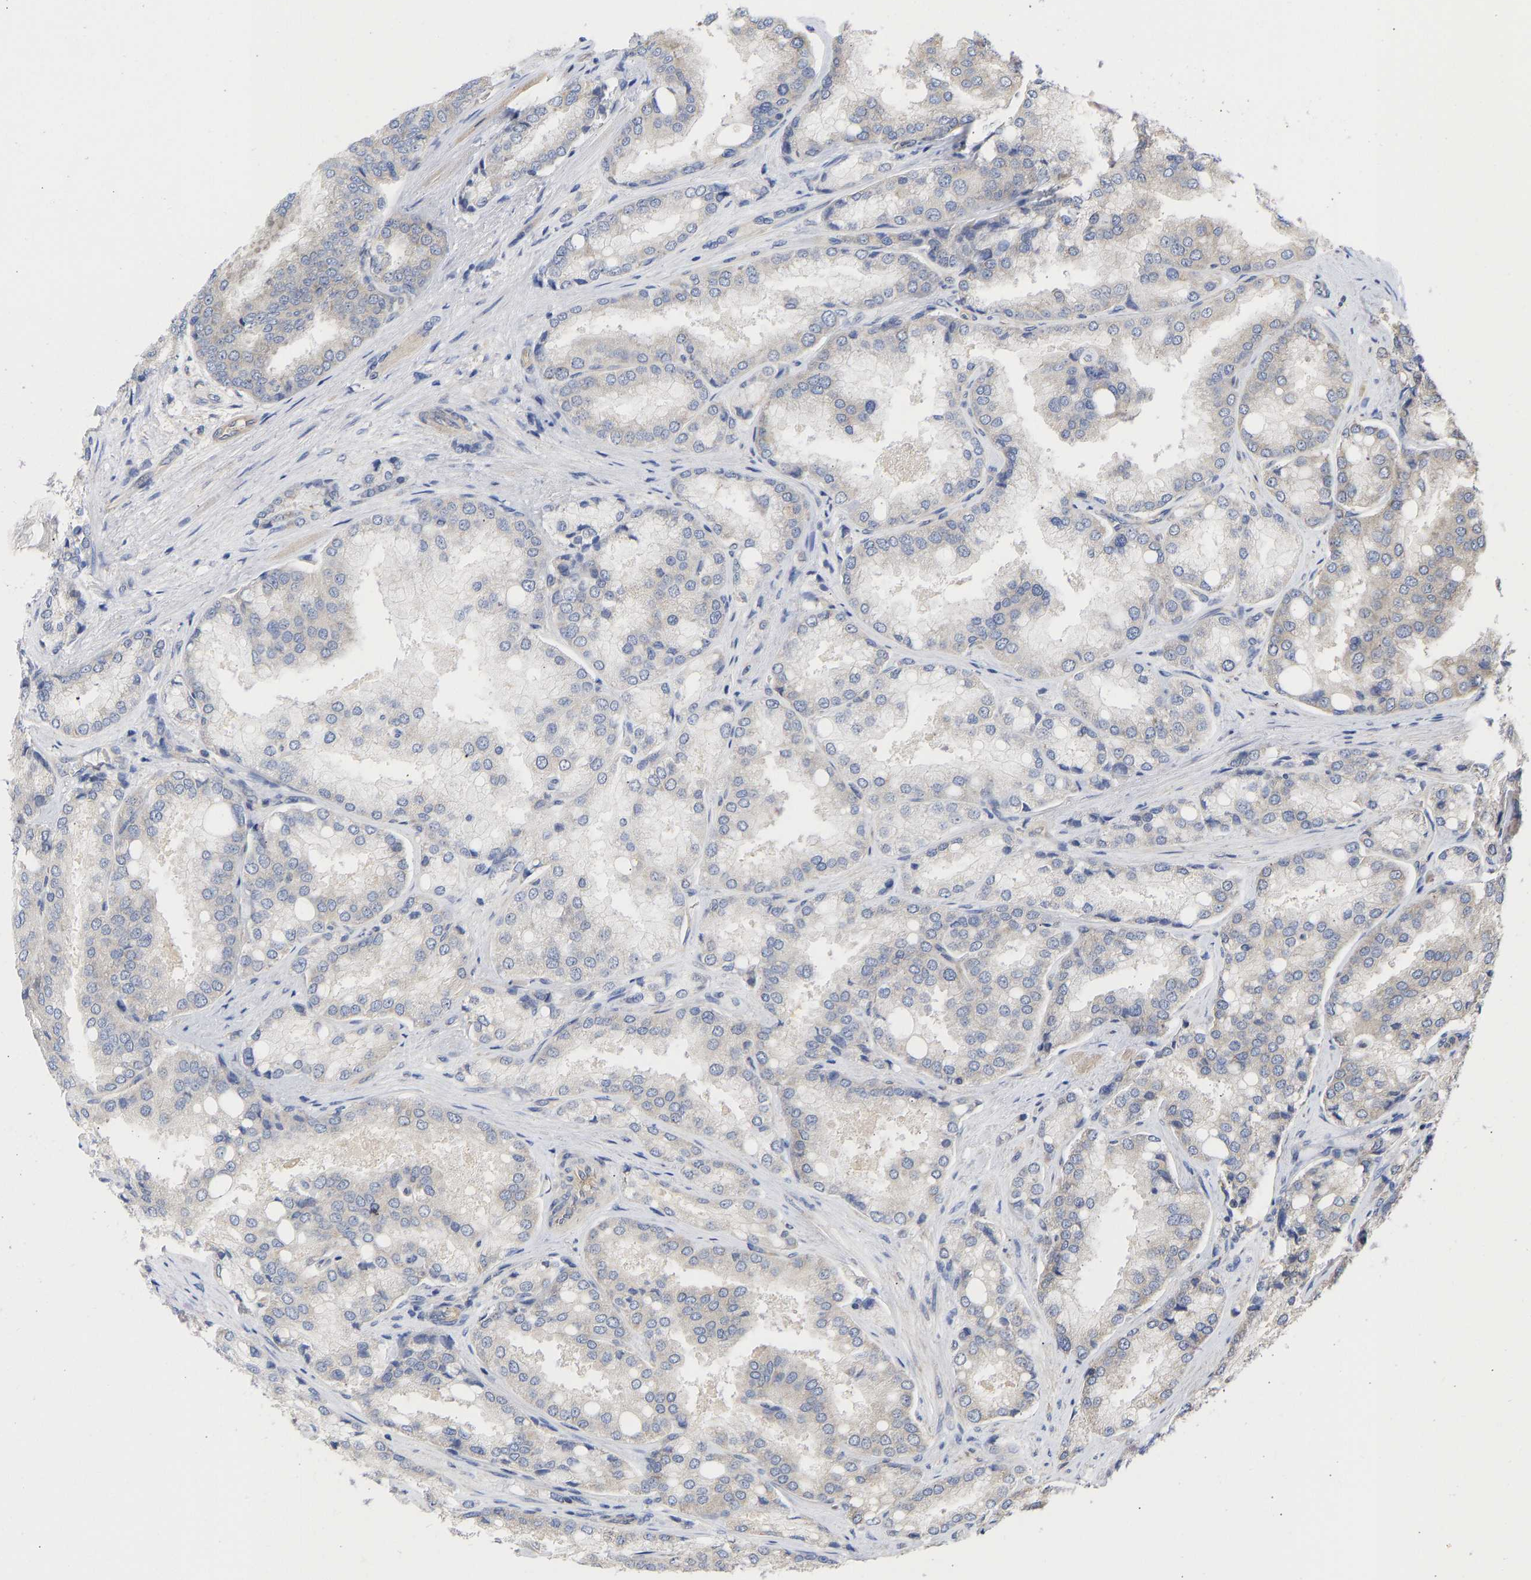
{"staining": {"intensity": "negative", "quantity": "none", "location": "none"}, "tissue": "prostate cancer", "cell_type": "Tumor cells", "image_type": "cancer", "snomed": [{"axis": "morphology", "description": "Adenocarcinoma, High grade"}, {"axis": "topography", "description": "Prostate"}], "caption": "Immunohistochemistry (IHC) photomicrograph of neoplastic tissue: human adenocarcinoma (high-grade) (prostate) stained with DAB shows no significant protein positivity in tumor cells.", "gene": "MAP2K3", "patient": {"sex": "male", "age": 50}}